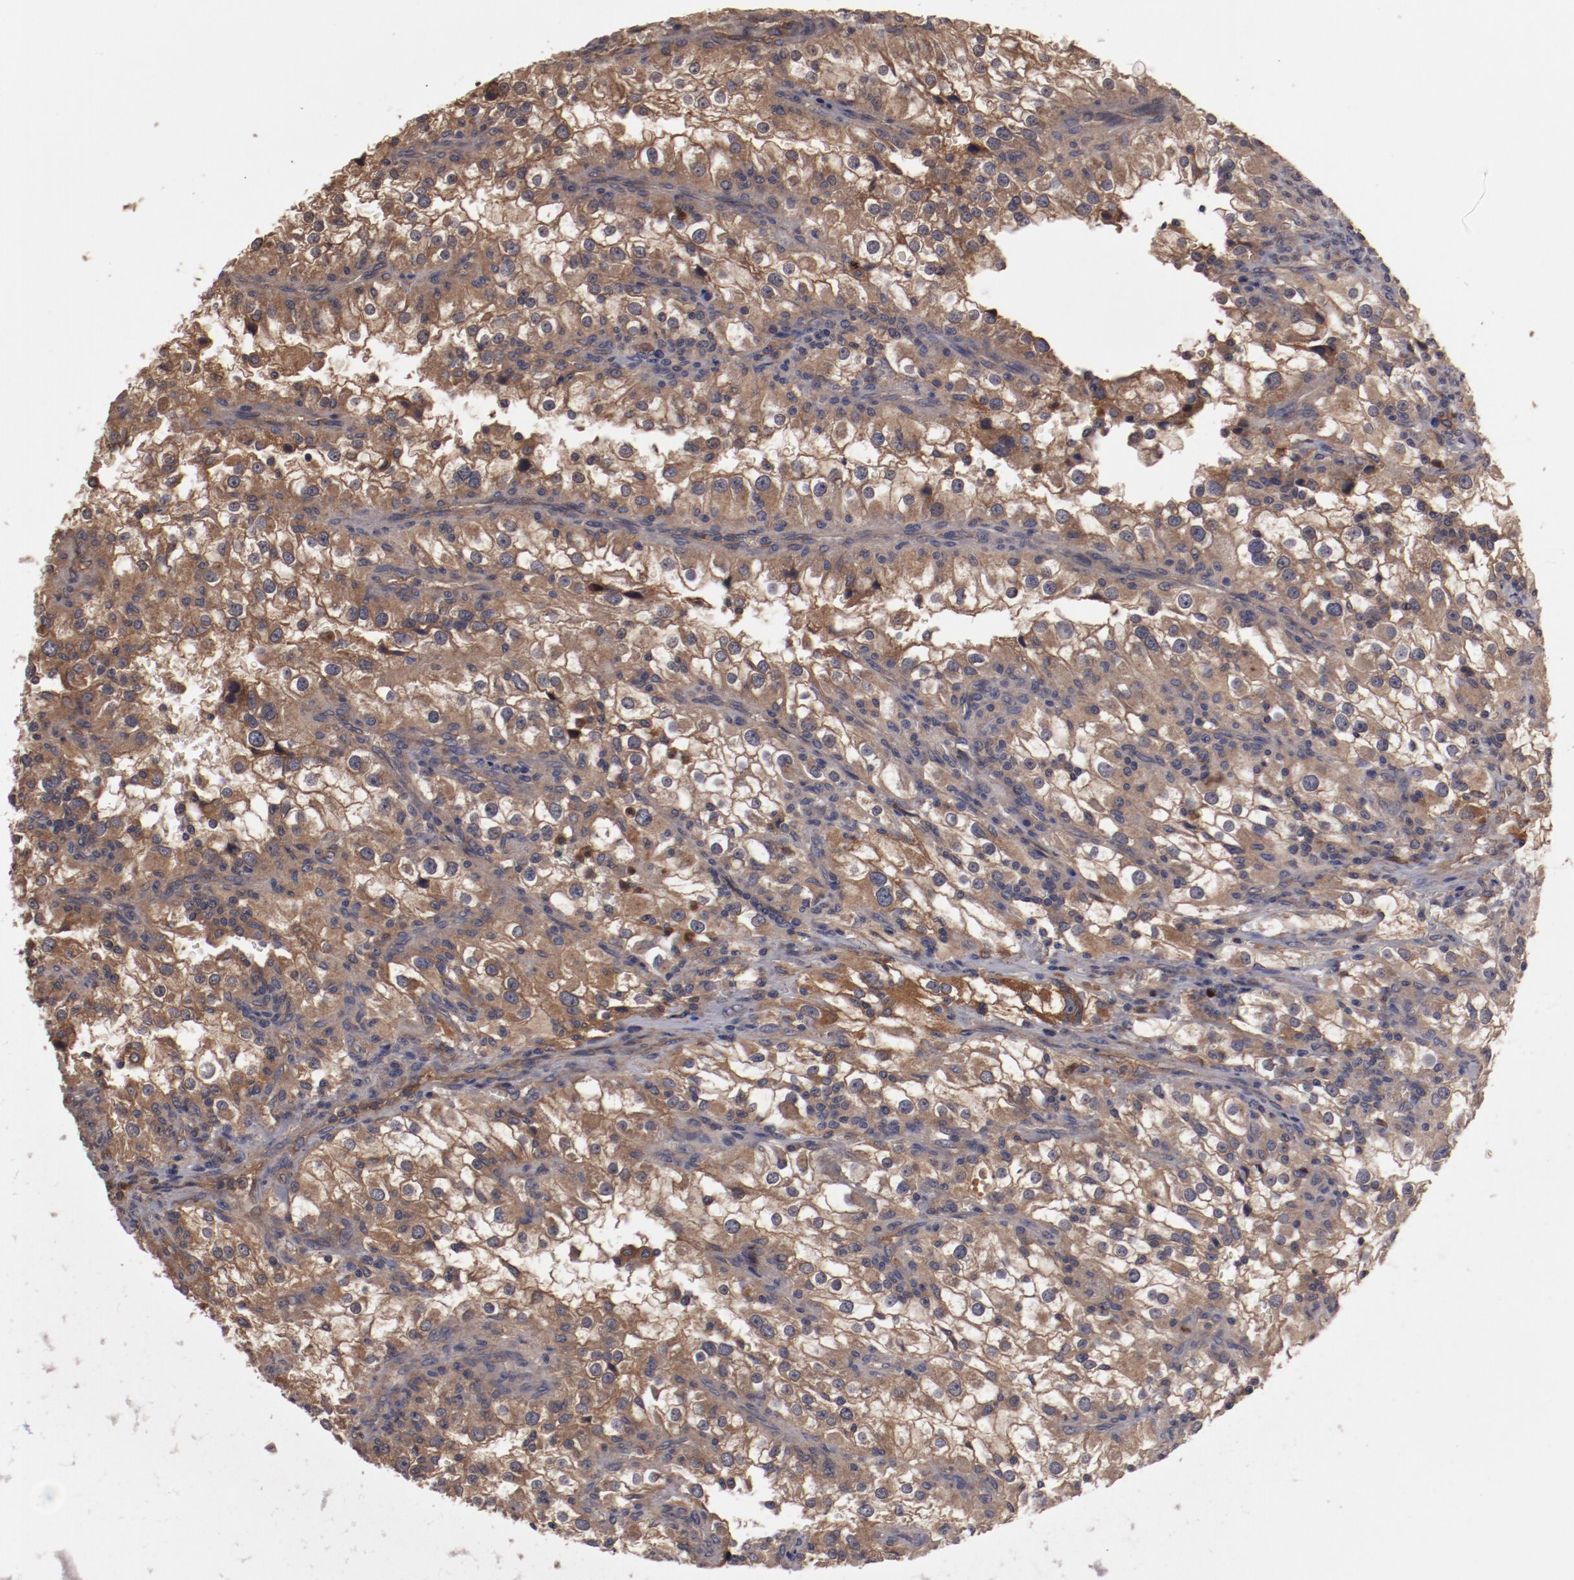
{"staining": {"intensity": "moderate", "quantity": ">75%", "location": "cytoplasmic/membranous"}, "tissue": "renal cancer", "cell_type": "Tumor cells", "image_type": "cancer", "snomed": [{"axis": "morphology", "description": "Adenocarcinoma, NOS"}, {"axis": "topography", "description": "Kidney"}], "caption": "IHC (DAB (3,3'-diaminobenzidine)) staining of human renal adenocarcinoma reveals moderate cytoplasmic/membranous protein staining in approximately >75% of tumor cells.", "gene": "SERPINA7", "patient": {"sex": "female", "age": 52}}